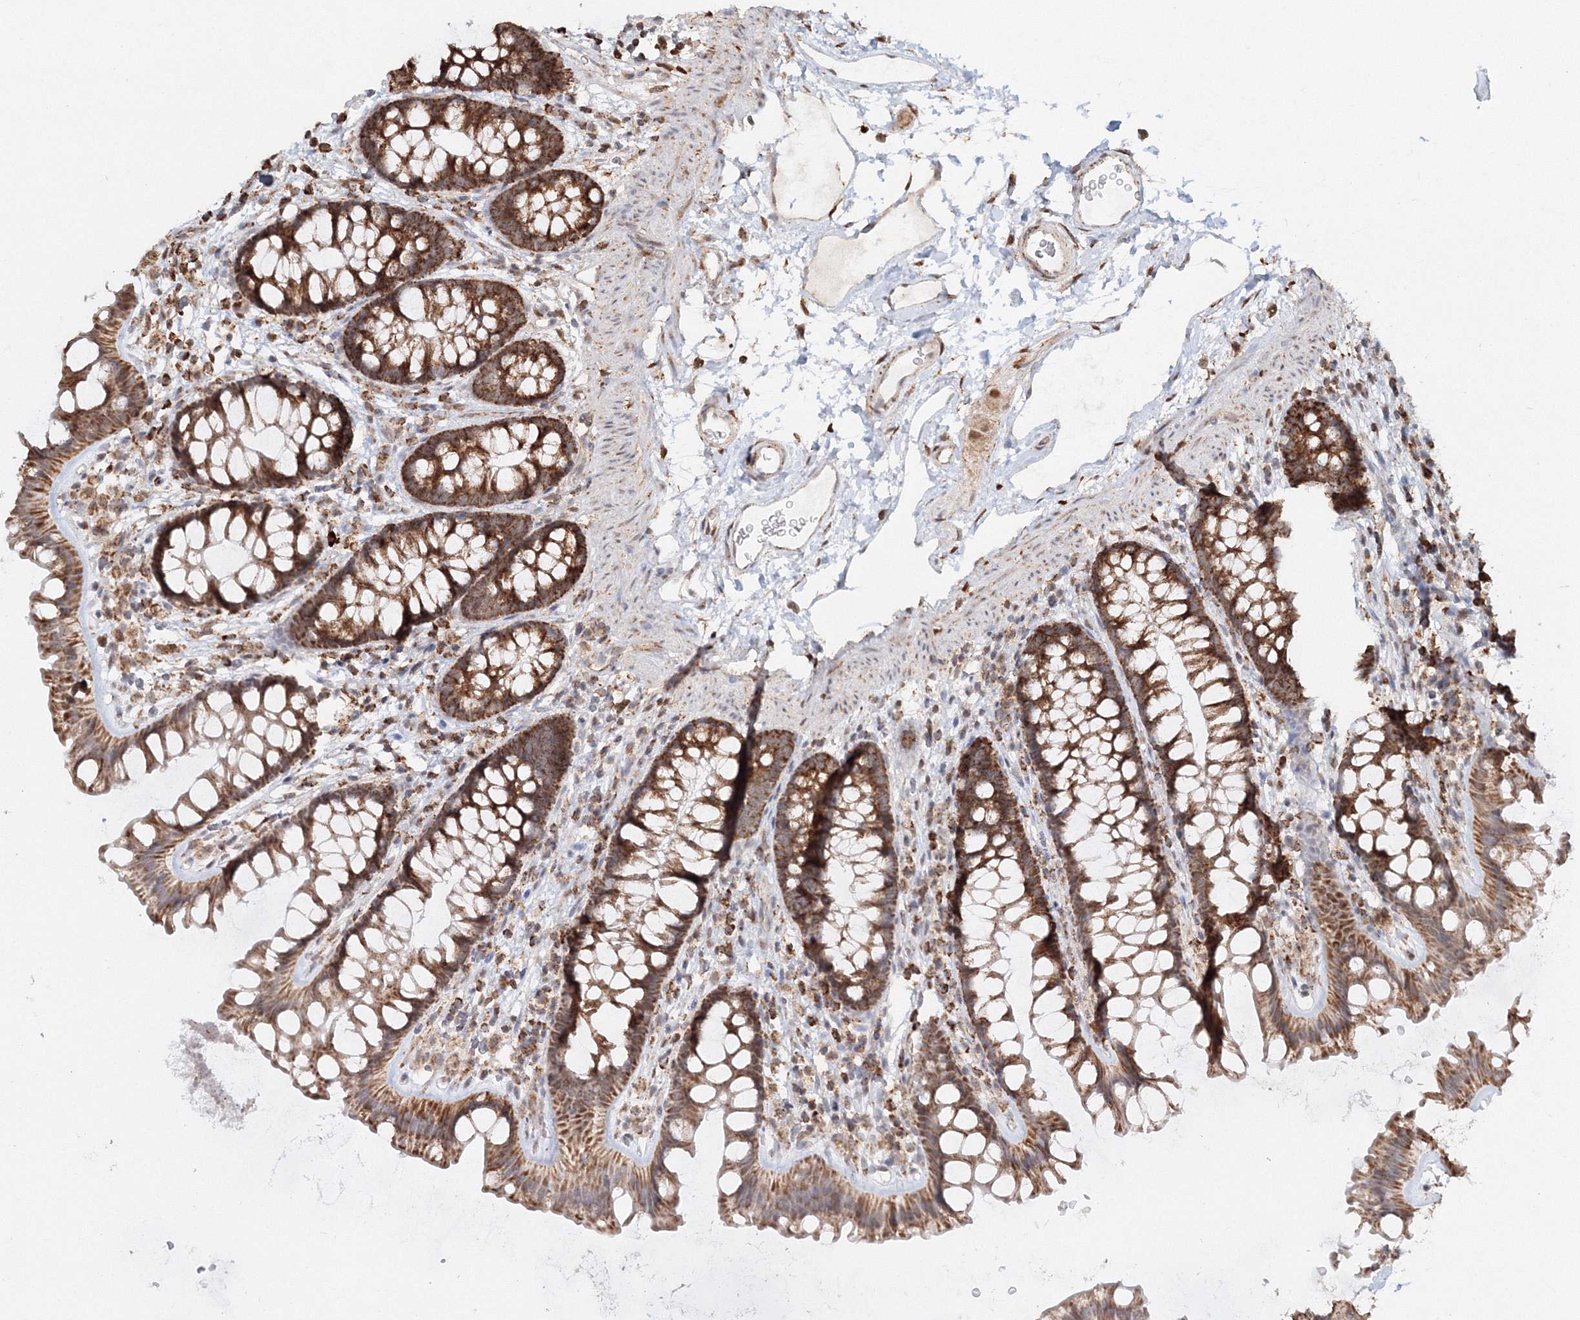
{"staining": {"intensity": "moderate", "quantity": ">75%", "location": "cytoplasmic/membranous"}, "tissue": "colon", "cell_type": "Endothelial cells", "image_type": "normal", "snomed": [{"axis": "morphology", "description": "Normal tissue, NOS"}, {"axis": "topography", "description": "Colon"}], "caption": "This image shows IHC staining of unremarkable colon, with medium moderate cytoplasmic/membranous staining in about >75% of endothelial cells.", "gene": "PSMD6", "patient": {"sex": "female", "age": 62}}